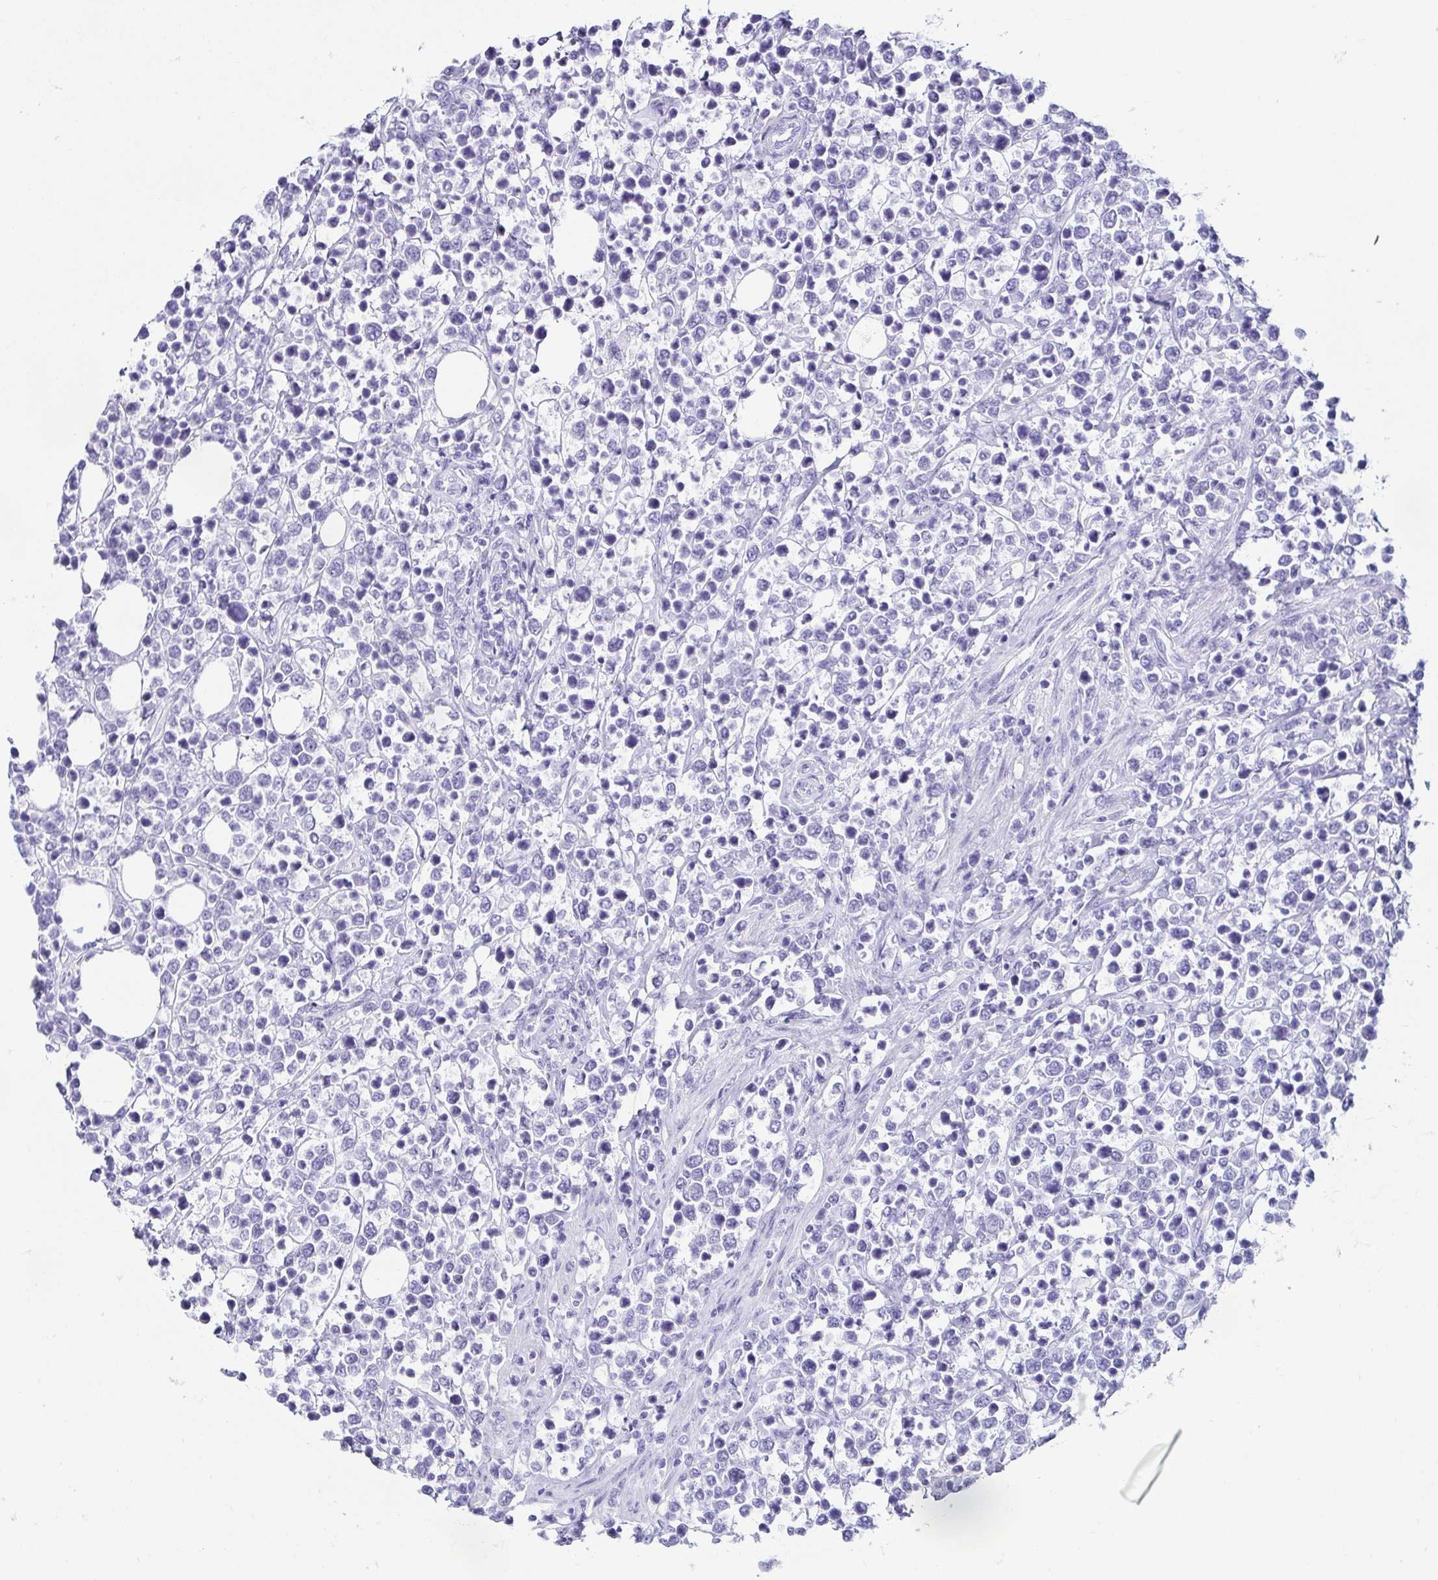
{"staining": {"intensity": "negative", "quantity": "none", "location": "none"}, "tissue": "lymphoma", "cell_type": "Tumor cells", "image_type": "cancer", "snomed": [{"axis": "morphology", "description": "Malignant lymphoma, non-Hodgkin's type, Low grade"}, {"axis": "topography", "description": "Lymph node"}], "caption": "This is a micrograph of immunohistochemistry (IHC) staining of lymphoma, which shows no expression in tumor cells.", "gene": "CD164L2", "patient": {"sex": "male", "age": 60}}